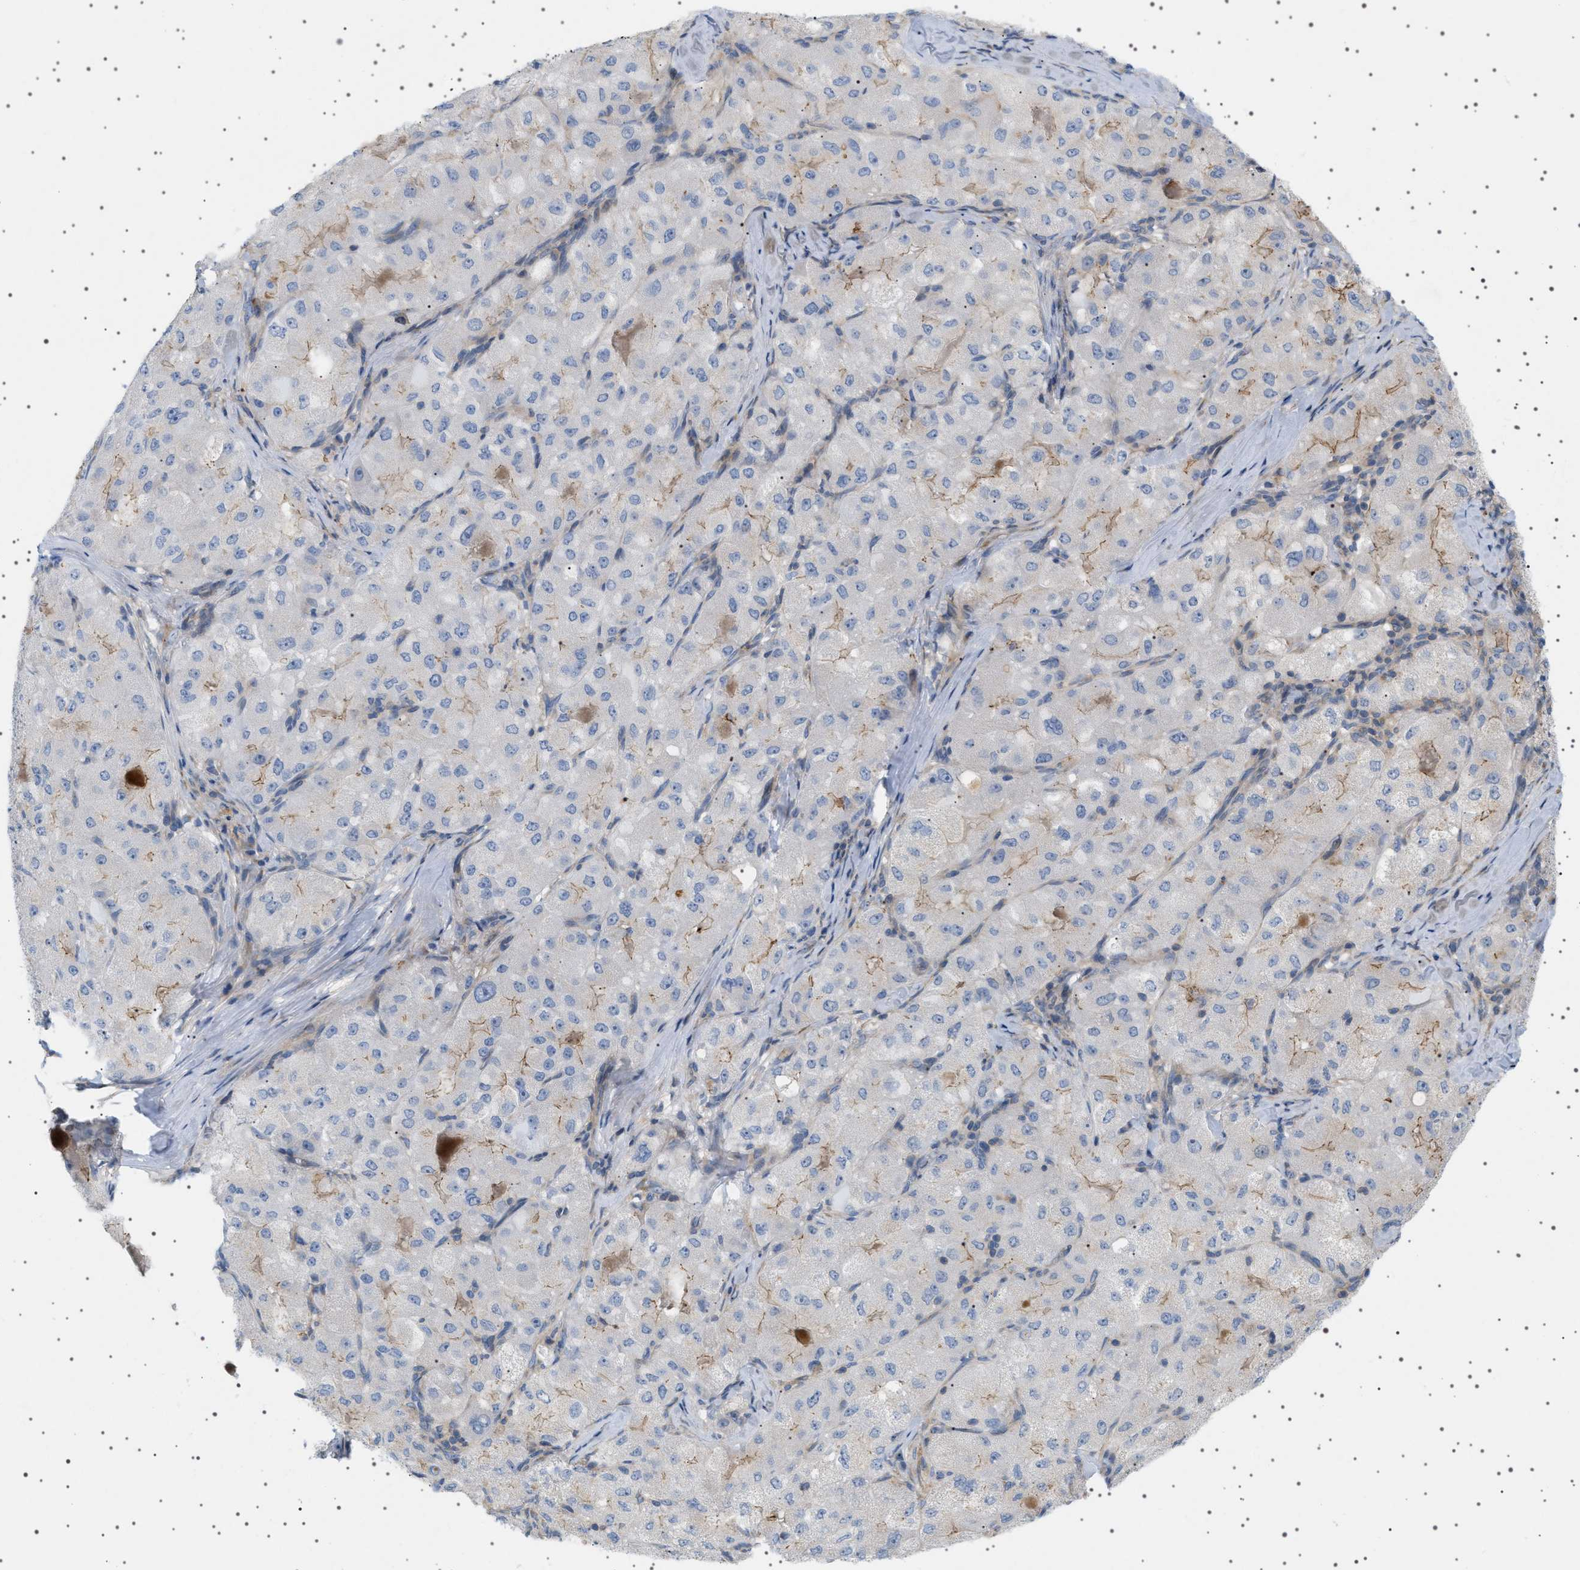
{"staining": {"intensity": "weak", "quantity": "<25%", "location": "cytoplasmic/membranous"}, "tissue": "liver cancer", "cell_type": "Tumor cells", "image_type": "cancer", "snomed": [{"axis": "morphology", "description": "Carcinoma, Hepatocellular, NOS"}, {"axis": "topography", "description": "Liver"}], "caption": "DAB immunohistochemical staining of liver cancer demonstrates no significant staining in tumor cells.", "gene": "ADCY10", "patient": {"sex": "male", "age": 80}}